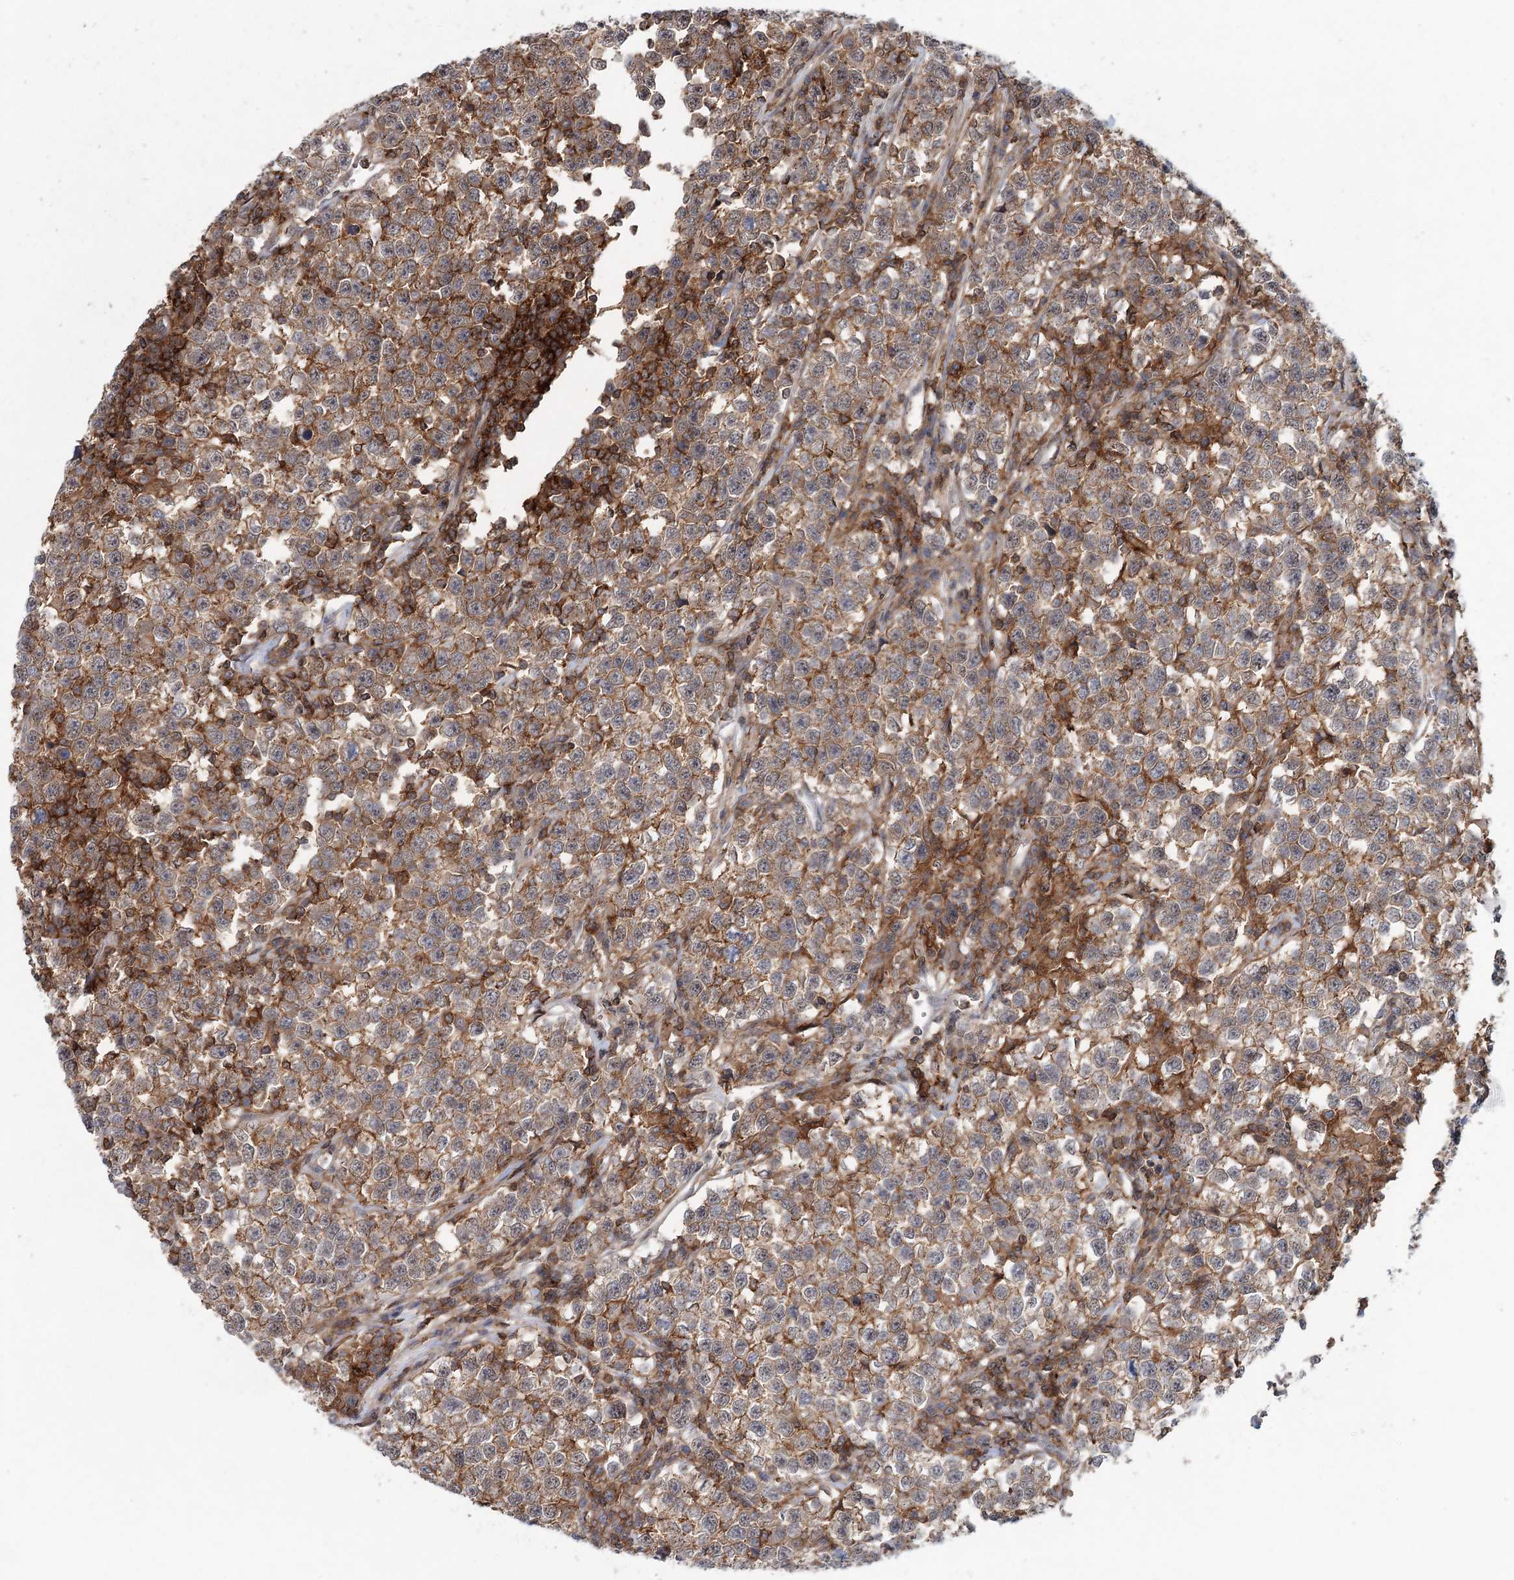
{"staining": {"intensity": "weak", "quantity": "25%-75%", "location": "cytoplasmic/membranous"}, "tissue": "testis cancer", "cell_type": "Tumor cells", "image_type": "cancer", "snomed": [{"axis": "morphology", "description": "Normal tissue, NOS"}, {"axis": "morphology", "description": "Seminoma, NOS"}, {"axis": "topography", "description": "Testis"}], "caption": "Immunohistochemical staining of seminoma (testis) shows weak cytoplasmic/membranous protein positivity in approximately 25%-75% of tumor cells.", "gene": "CDC42SE2", "patient": {"sex": "male", "age": 43}}